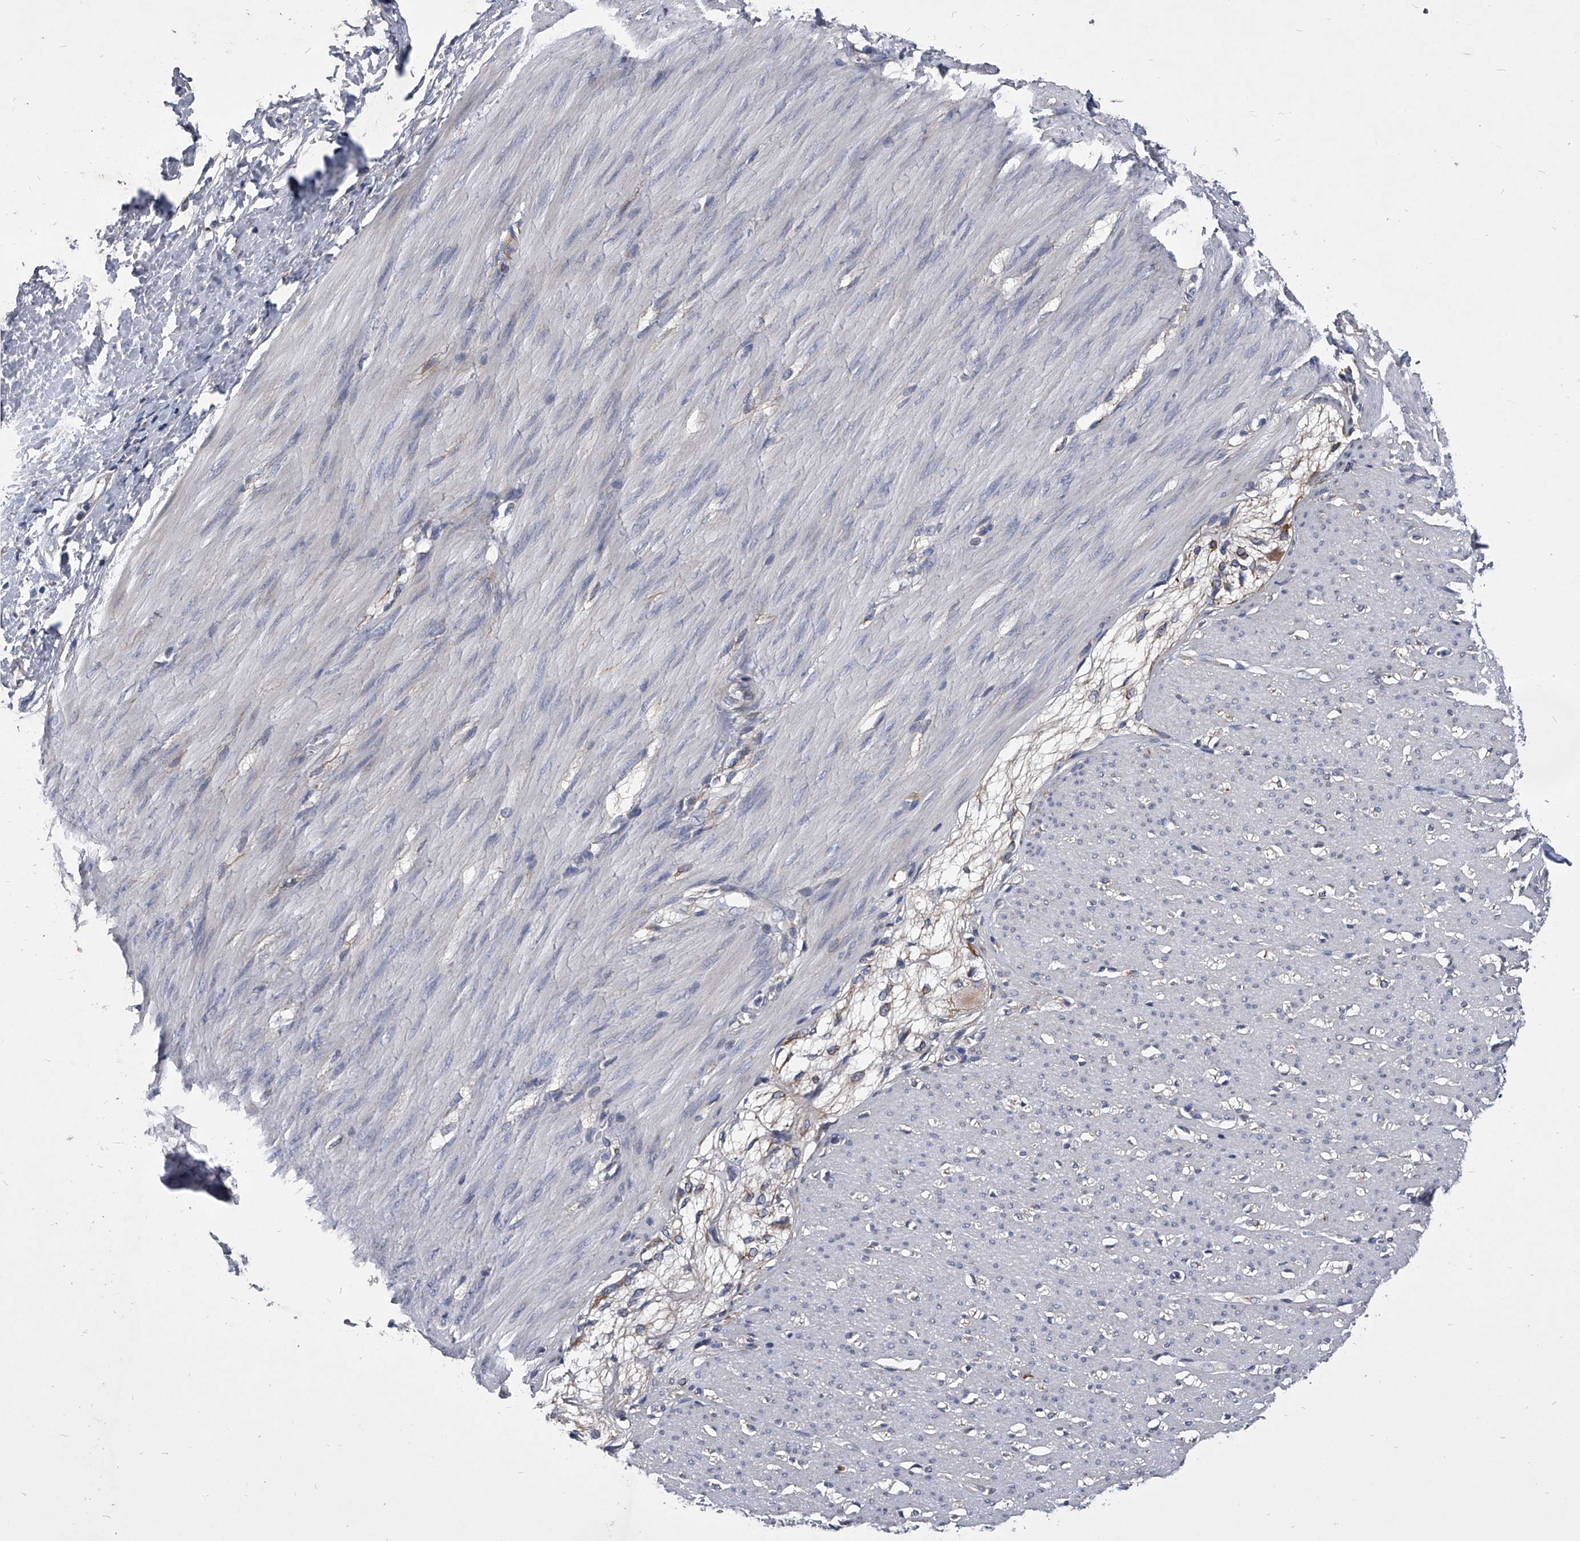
{"staining": {"intensity": "negative", "quantity": "none", "location": "none"}, "tissue": "smooth muscle", "cell_type": "Smooth muscle cells", "image_type": "normal", "snomed": [{"axis": "morphology", "description": "Normal tissue, NOS"}, {"axis": "morphology", "description": "Adenocarcinoma, NOS"}, {"axis": "topography", "description": "Colon"}, {"axis": "topography", "description": "Peripheral nerve tissue"}], "caption": "A micrograph of smooth muscle stained for a protein reveals no brown staining in smooth muscle cells. The staining was performed using DAB to visualize the protein expression in brown, while the nuclei were stained in blue with hematoxylin (Magnification: 20x).", "gene": "CCR4", "patient": {"sex": "male", "age": 14}}